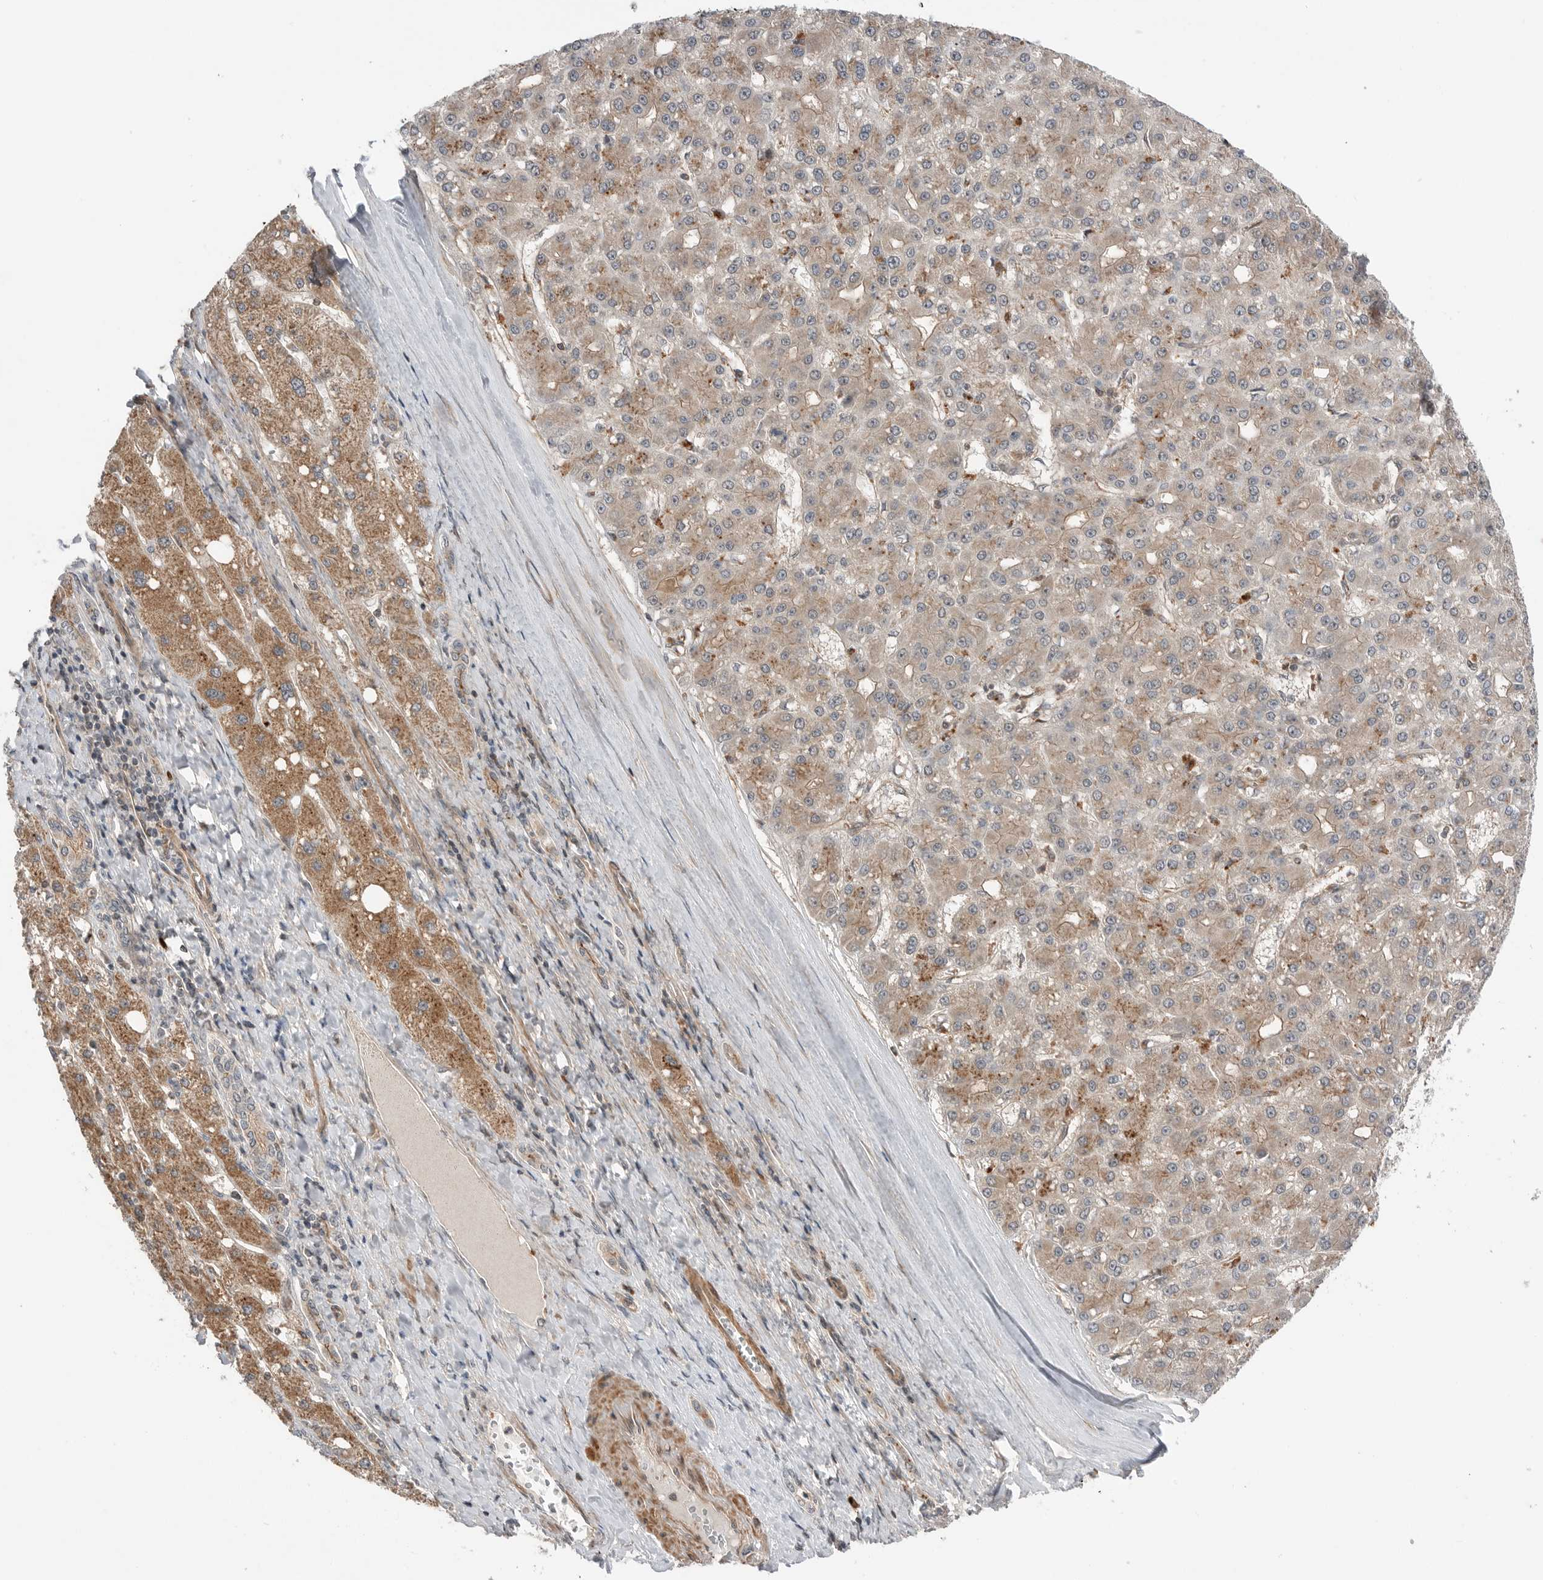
{"staining": {"intensity": "moderate", "quantity": "<25%", "location": "cytoplasmic/membranous"}, "tissue": "liver cancer", "cell_type": "Tumor cells", "image_type": "cancer", "snomed": [{"axis": "morphology", "description": "Carcinoma, Hepatocellular, NOS"}, {"axis": "topography", "description": "Liver"}], "caption": "A micrograph showing moderate cytoplasmic/membranous positivity in approximately <25% of tumor cells in hepatocellular carcinoma (liver), as visualized by brown immunohistochemical staining.", "gene": "PEAK1", "patient": {"sex": "male", "age": 67}}